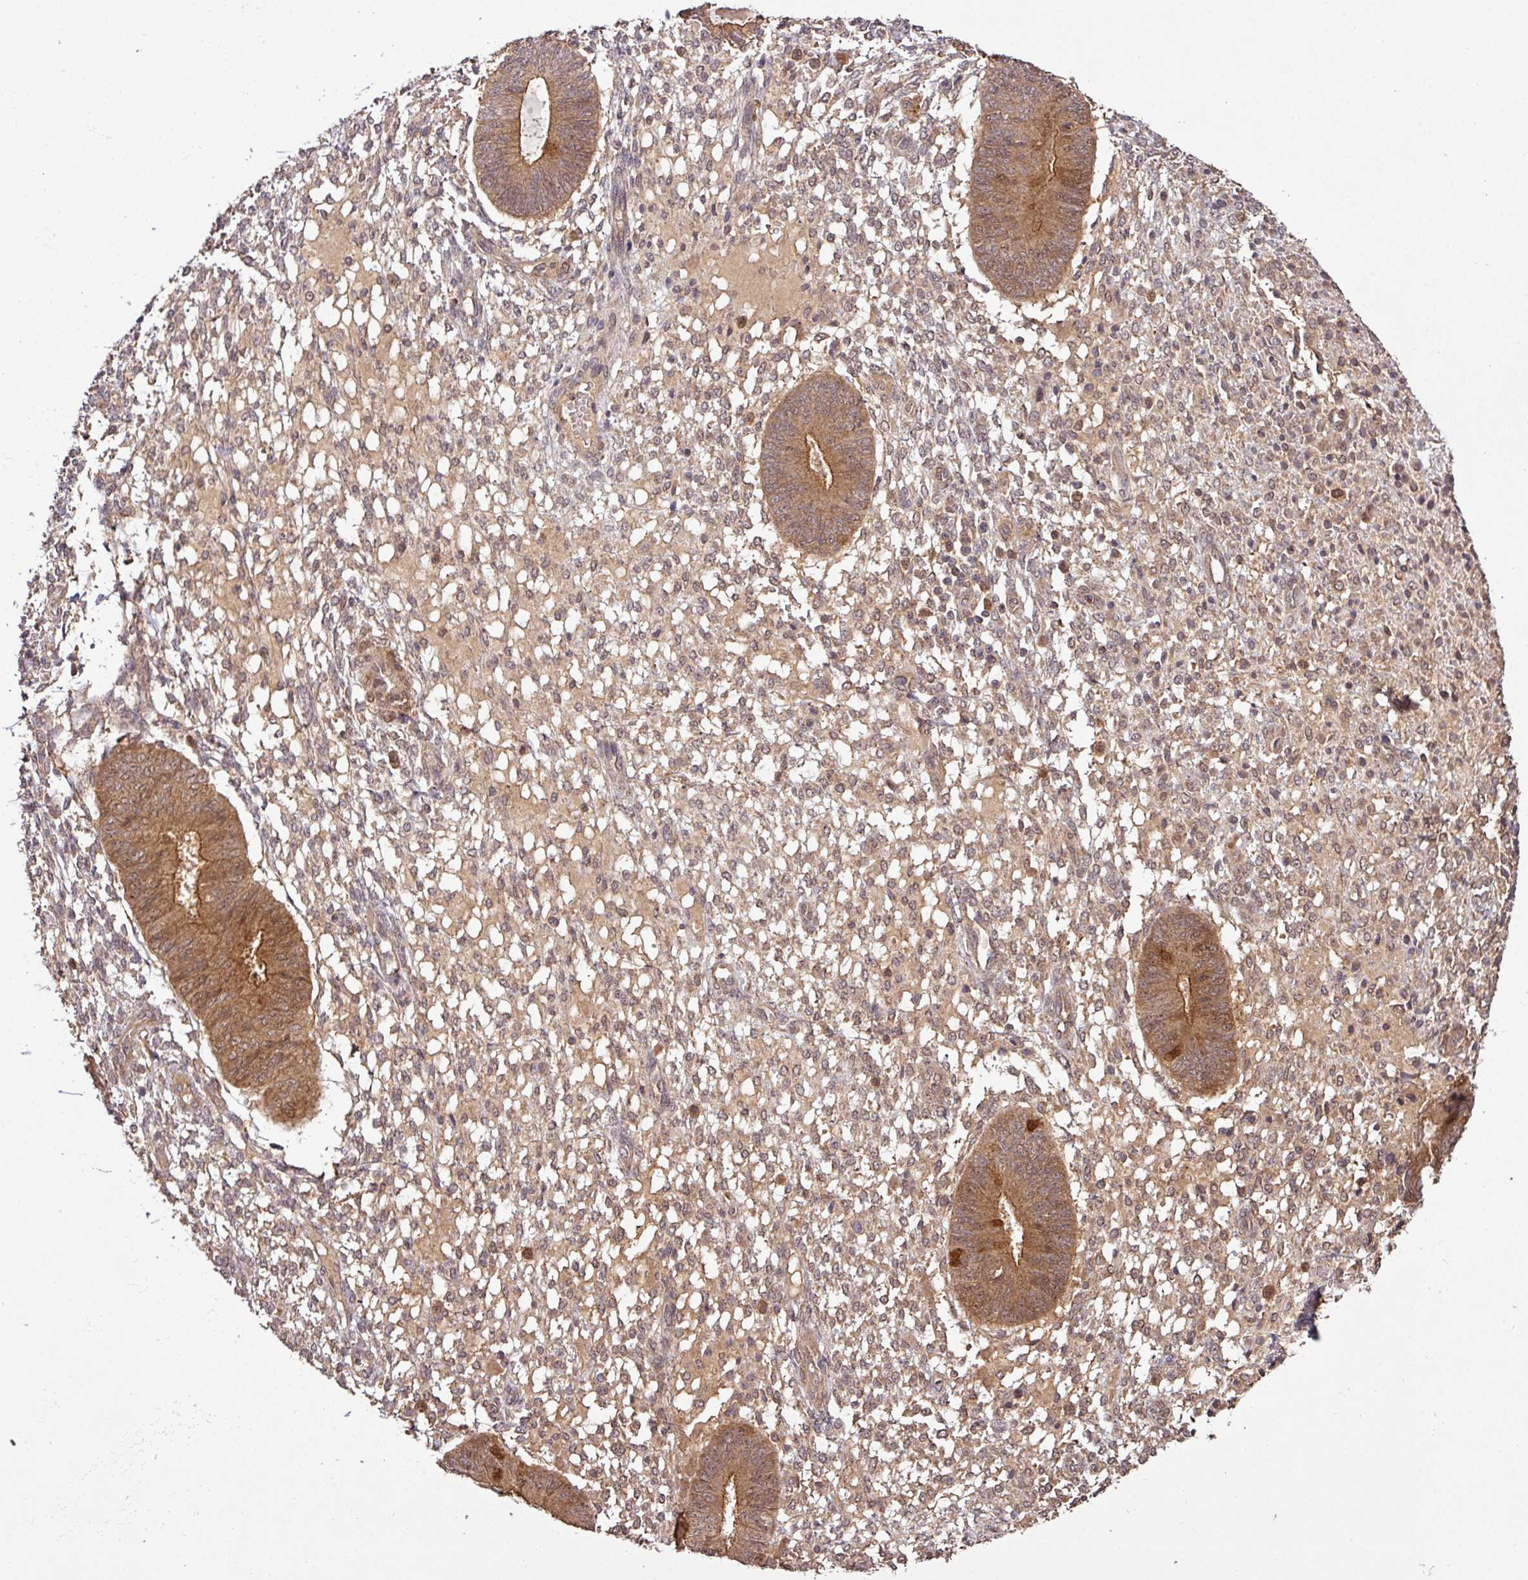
{"staining": {"intensity": "weak", "quantity": "25%-75%", "location": "cytoplasmic/membranous,nuclear"}, "tissue": "endometrium", "cell_type": "Cells in endometrial stroma", "image_type": "normal", "snomed": [{"axis": "morphology", "description": "Normal tissue, NOS"}, {"axis": "topography", "description": "Endometrium"}], "caption": "IHC (DAB) staining of benign endometrium exhibits weak cytoplasmic/membranous,nuclear protein expression in about 25%-75% of cells in endometrial stroma.", "gene": "FAIM", "patient": {"sex": "female", "age": 49}}